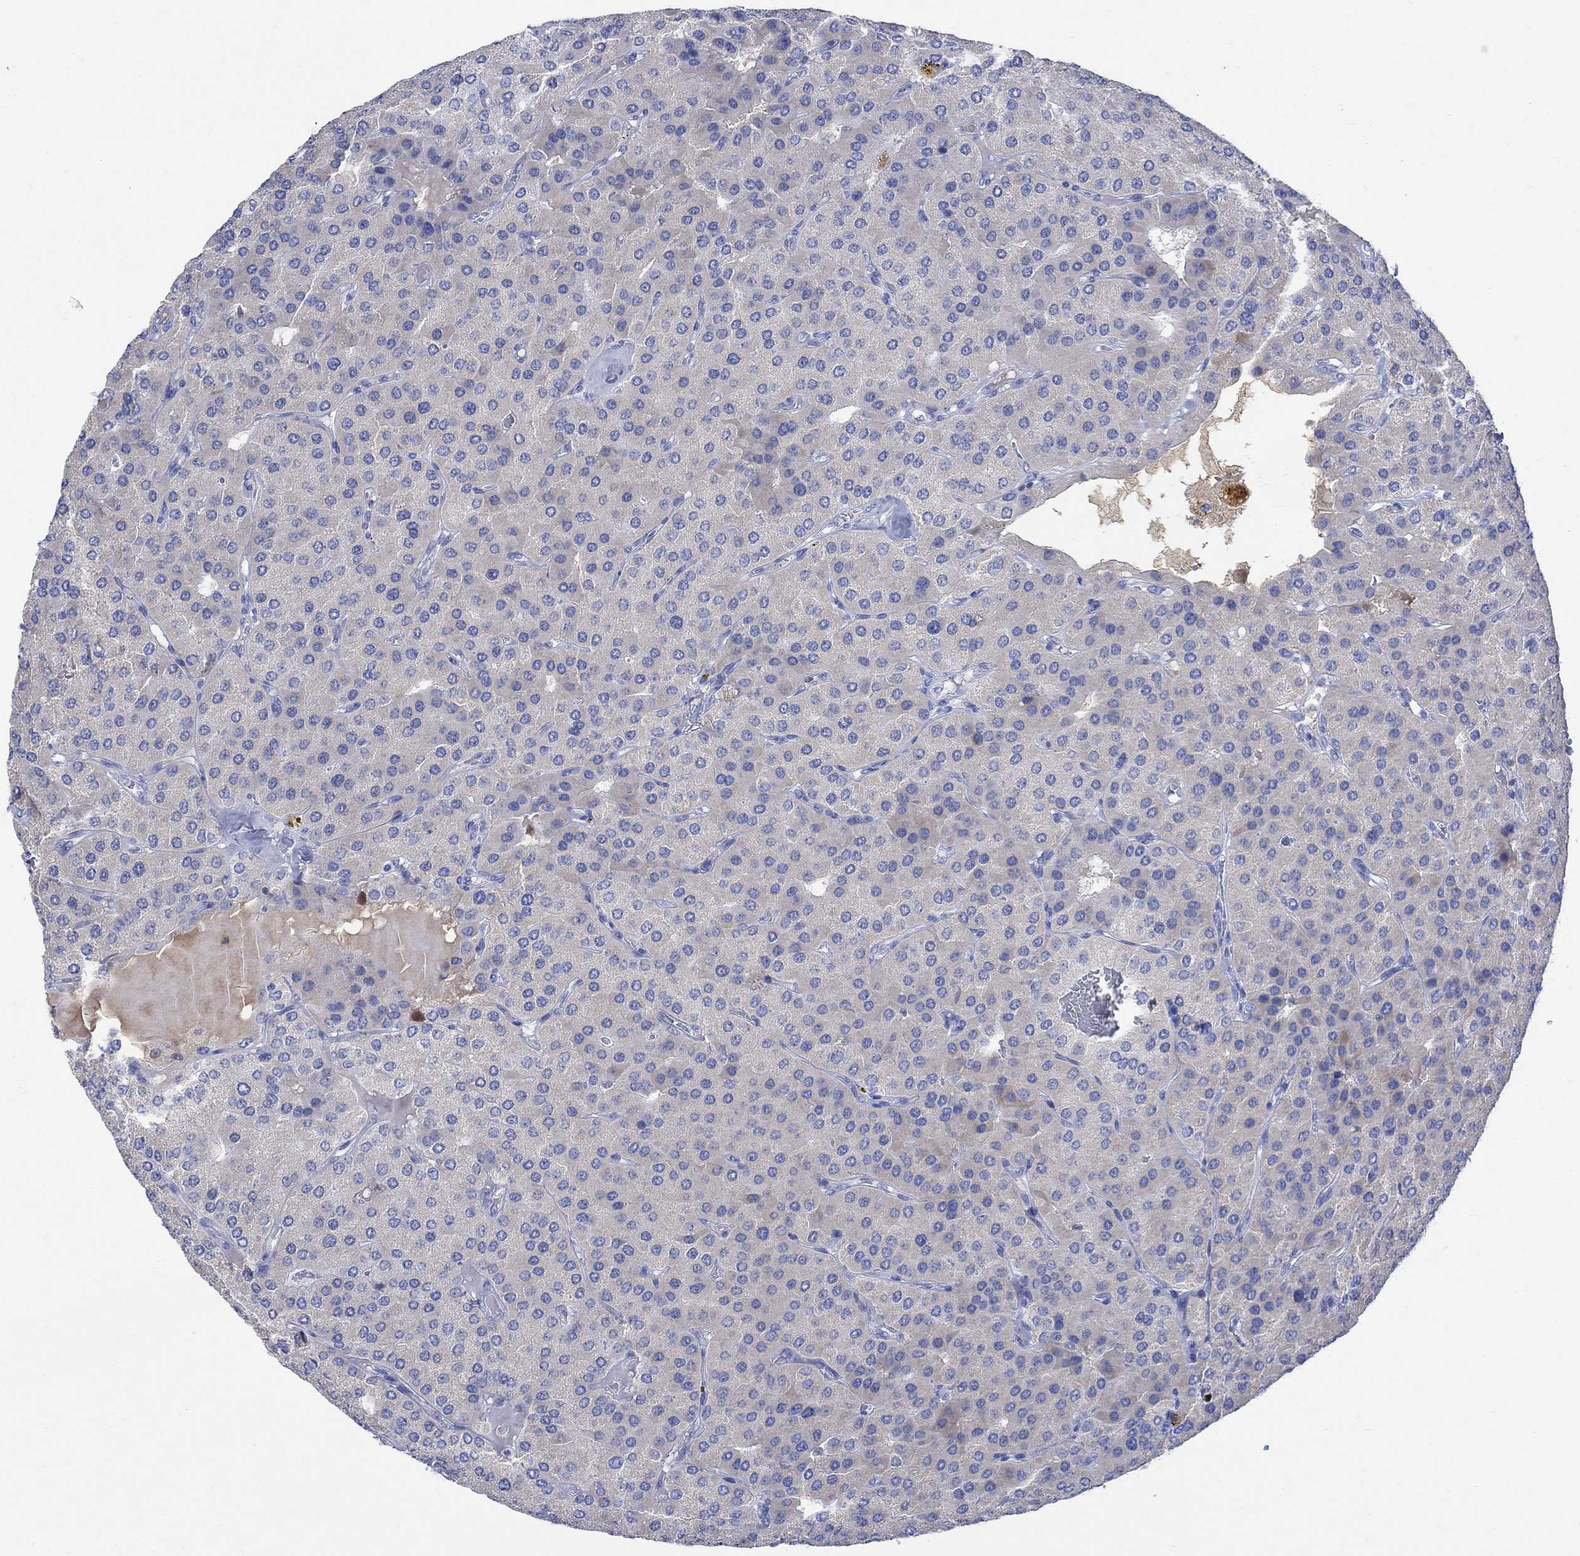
{"staining": {"intensity": "negative", "quantity": "none", "location": "none"}, "tissue": "parathyroid gland", "cell_type": "Glandular cells", "image_type": "normal", "snomed": [{"axis": "morphology", "description": "Normal tissue, NOS"}, {"axis": "morphology", "description": "Adenoma, NOS"}, {"axis": "topography", "description": "Parathyroid gland"}], "caption": "DAB (3,3'-diaminobenzidine) immunohistochemical staining of unremarkable parathyroid gland displays no significant staining in glandular cells.", "gene": "GCM1", "patient": {"sex": "female", "age": 86}}